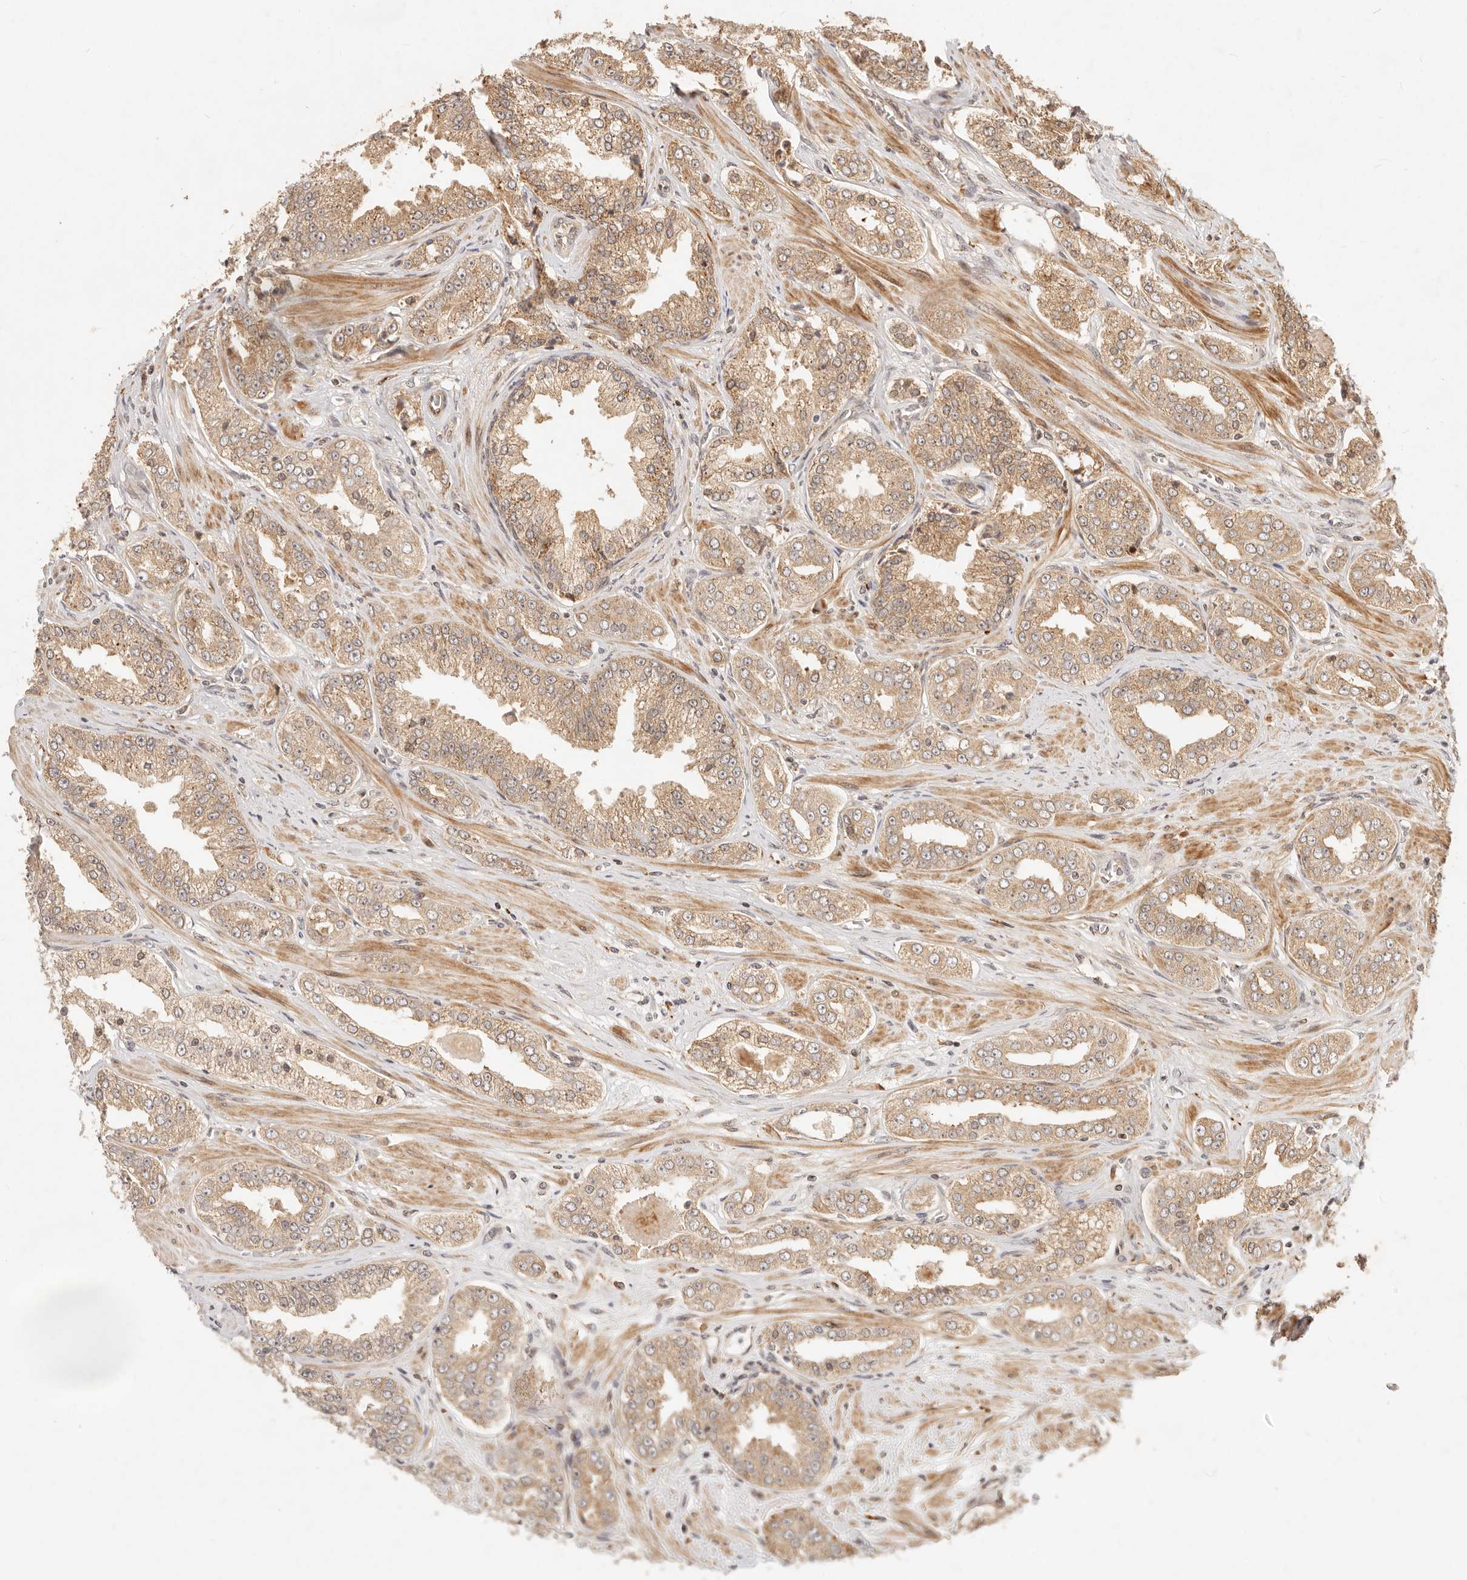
{"staining": {"intensity": "moderate", "quantity": ">75%", "location": "cytoplasmic/membranous"}, "tissue": "prostate cancer", "cell_type": "Tumor cells", "image_type": "cancer", "snomed": [{"axis": "morphology", "description": "Adenocarcinoma, High grade"}, {"axis": "topography", "description": "Prostate"}], "caption": "High-magnification brightfield microscopy of prostate adenocarcinoma (high-grade) stained with DAB (brown) and counterstained with hematoxylin (blue). tumor cells exhibit moderate cytoplasmic/membranous staining is appreciated in about>75% of cells. Using DAB (3,3'-diaminobenzidine) (brown) and hematoxylin (blue) stains, captured at high magnification using brightfield microscopy.", "gene": "TIMM17A", "patient": {"sex": "male", "age": 71}}